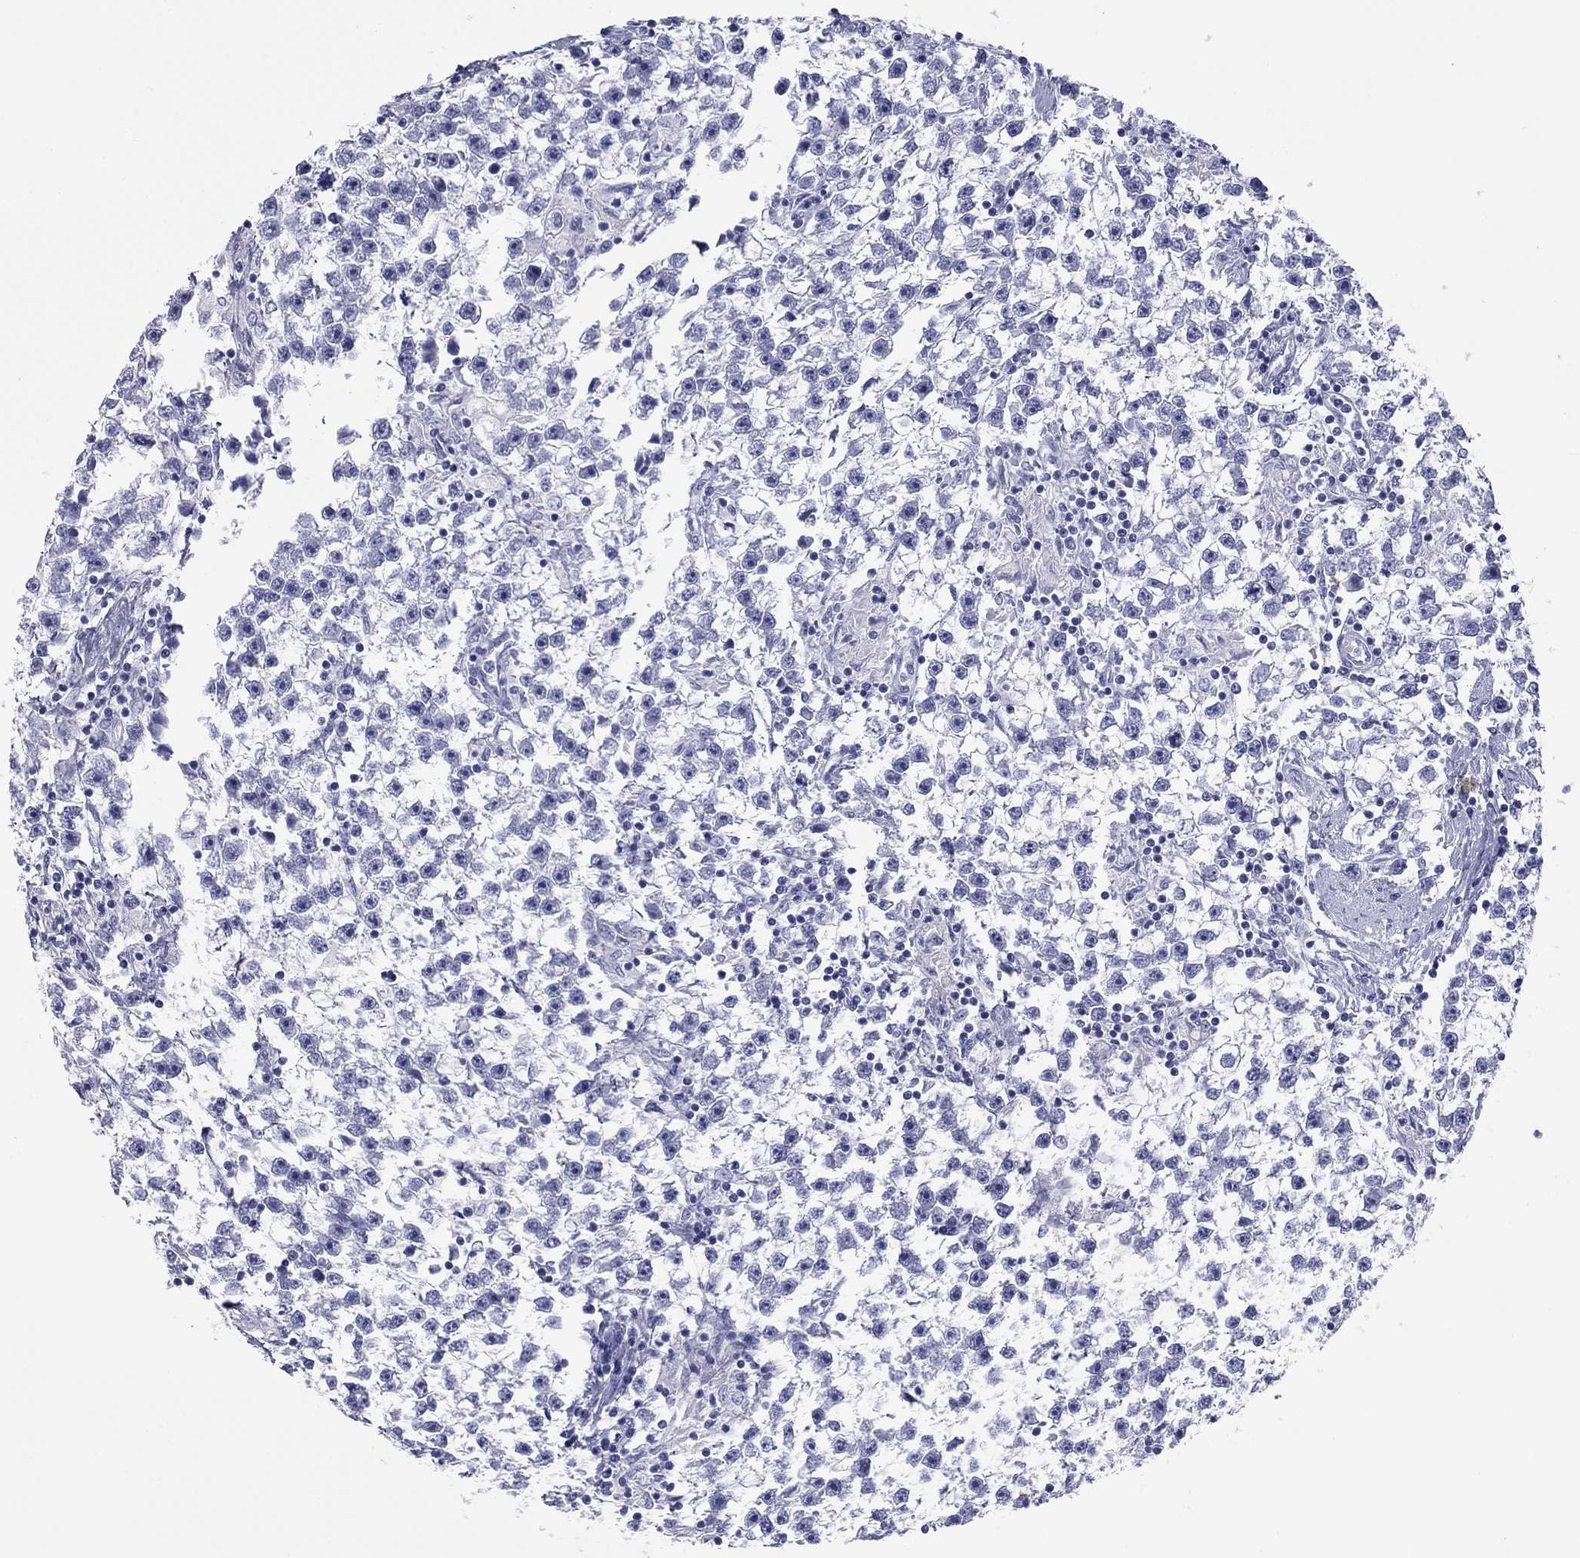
{"staining": {"intensity": "negative", "quantity": "none", "location": "none"}, "tissue": "testis cancer", "cell_type": "Tumor cells", "image_type": "cancer", "snomed": [{"axis": "morphology", "description": "Seminoma, NOS"}, {"axis": "topography", "description": "Testis"}], "caption": "Seminoma (testis) was stained to show a protein in brown. There is no significant expression in tumor cells.", "gene": "NPPA", "patient": {"sex": "male", "age": 59}}